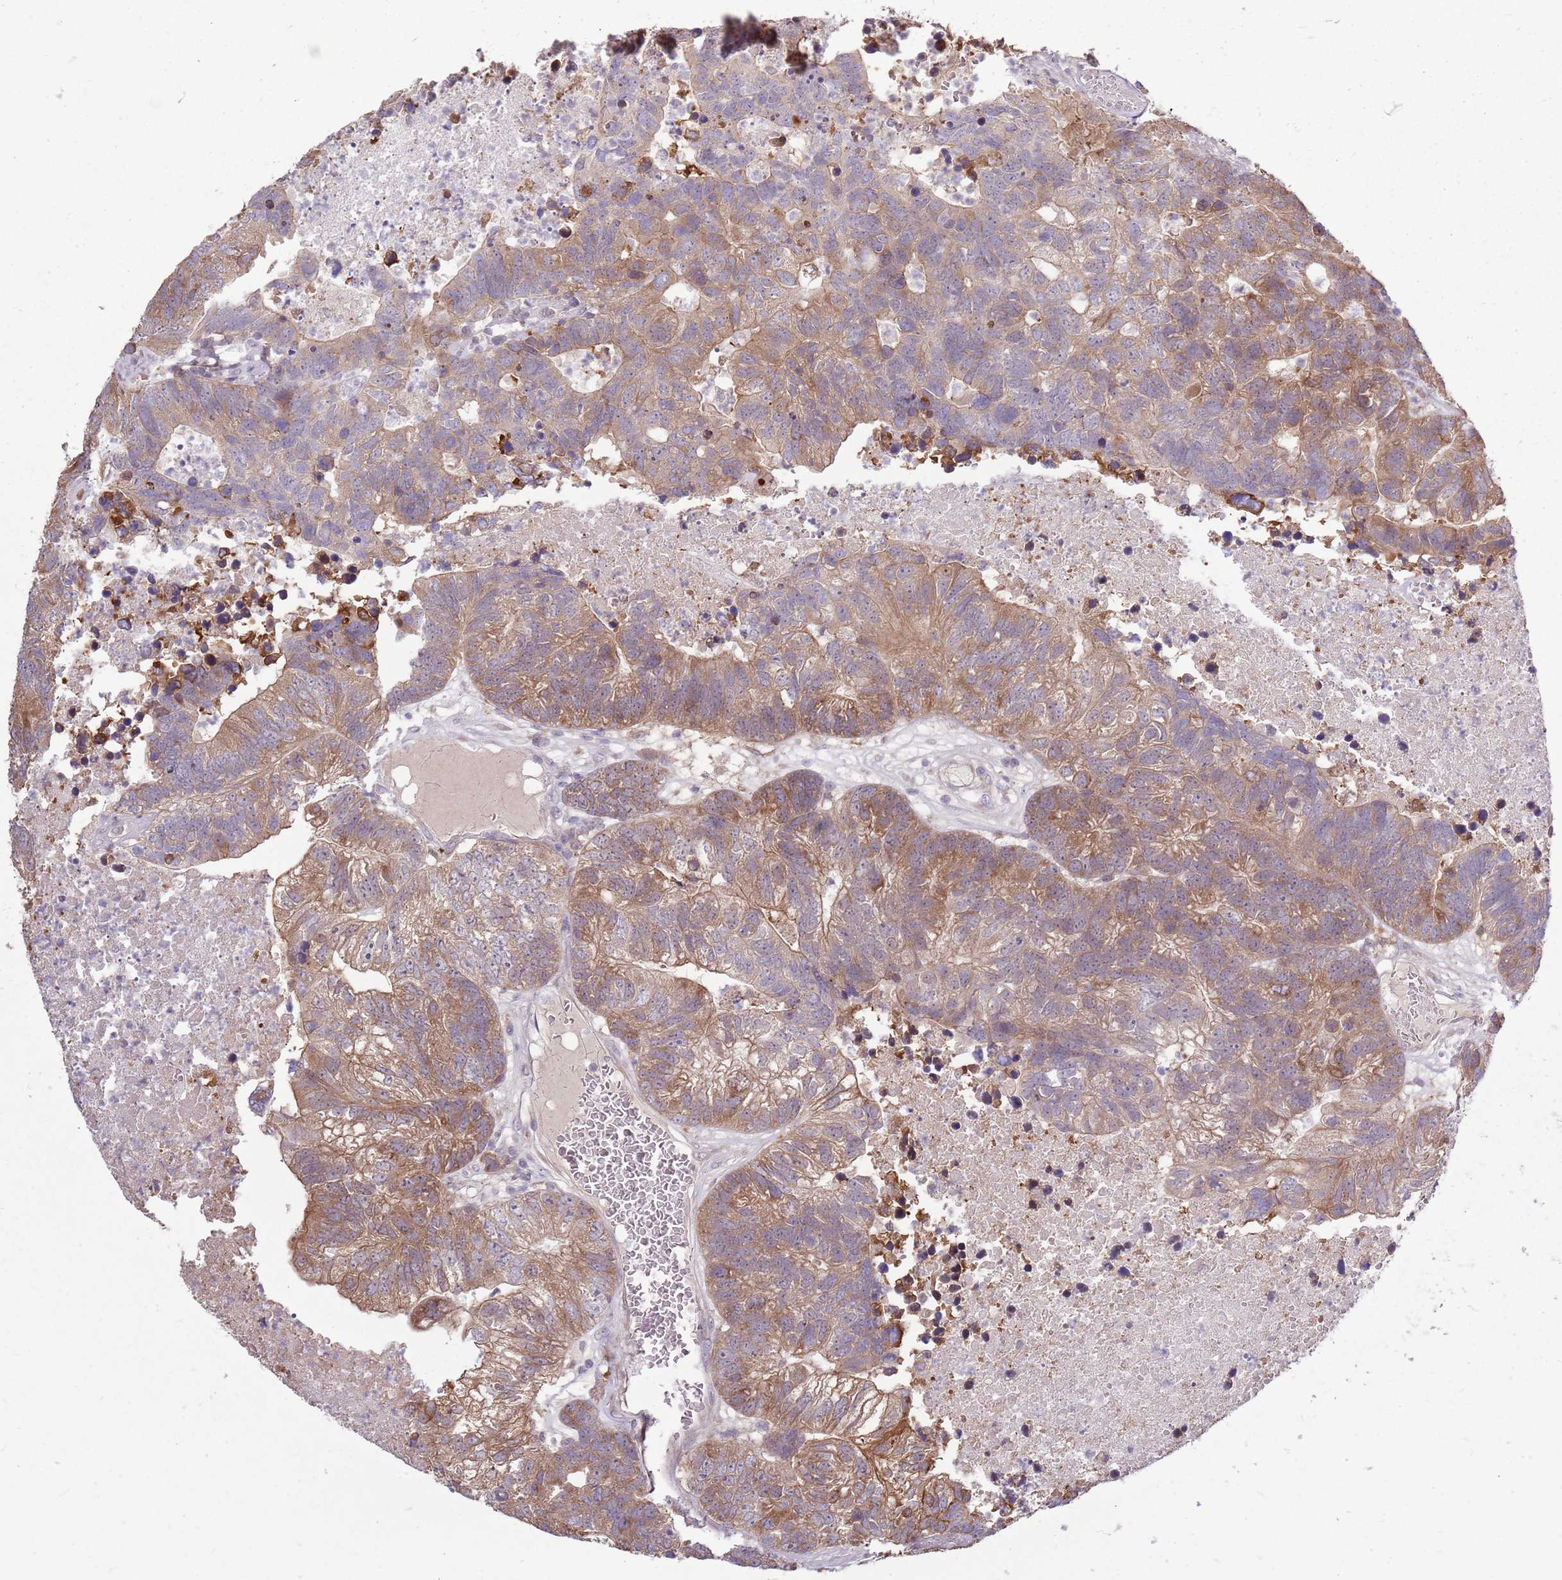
{"staining": {"intensity": "moderate", "quantity": ">75%", "location": "cytoplasmic/membranous"}, "tissue": "colorectal cancer", "cell_type": "Tumor cells", "image_type": "cancer", "snomed": [{"axis": "morphology", "description": "Adenocarcinoma, NOS"}, {"axis": "topography", "description": "Colon"}], "caption": "Colorectal adenocarcinoma stained with IHC displays moderate cytoplasmic/membranous staining in approximately >75% of tumor cells.", "gene": "PPP1R27", "patient": {"sex": "female", "age": 48}}